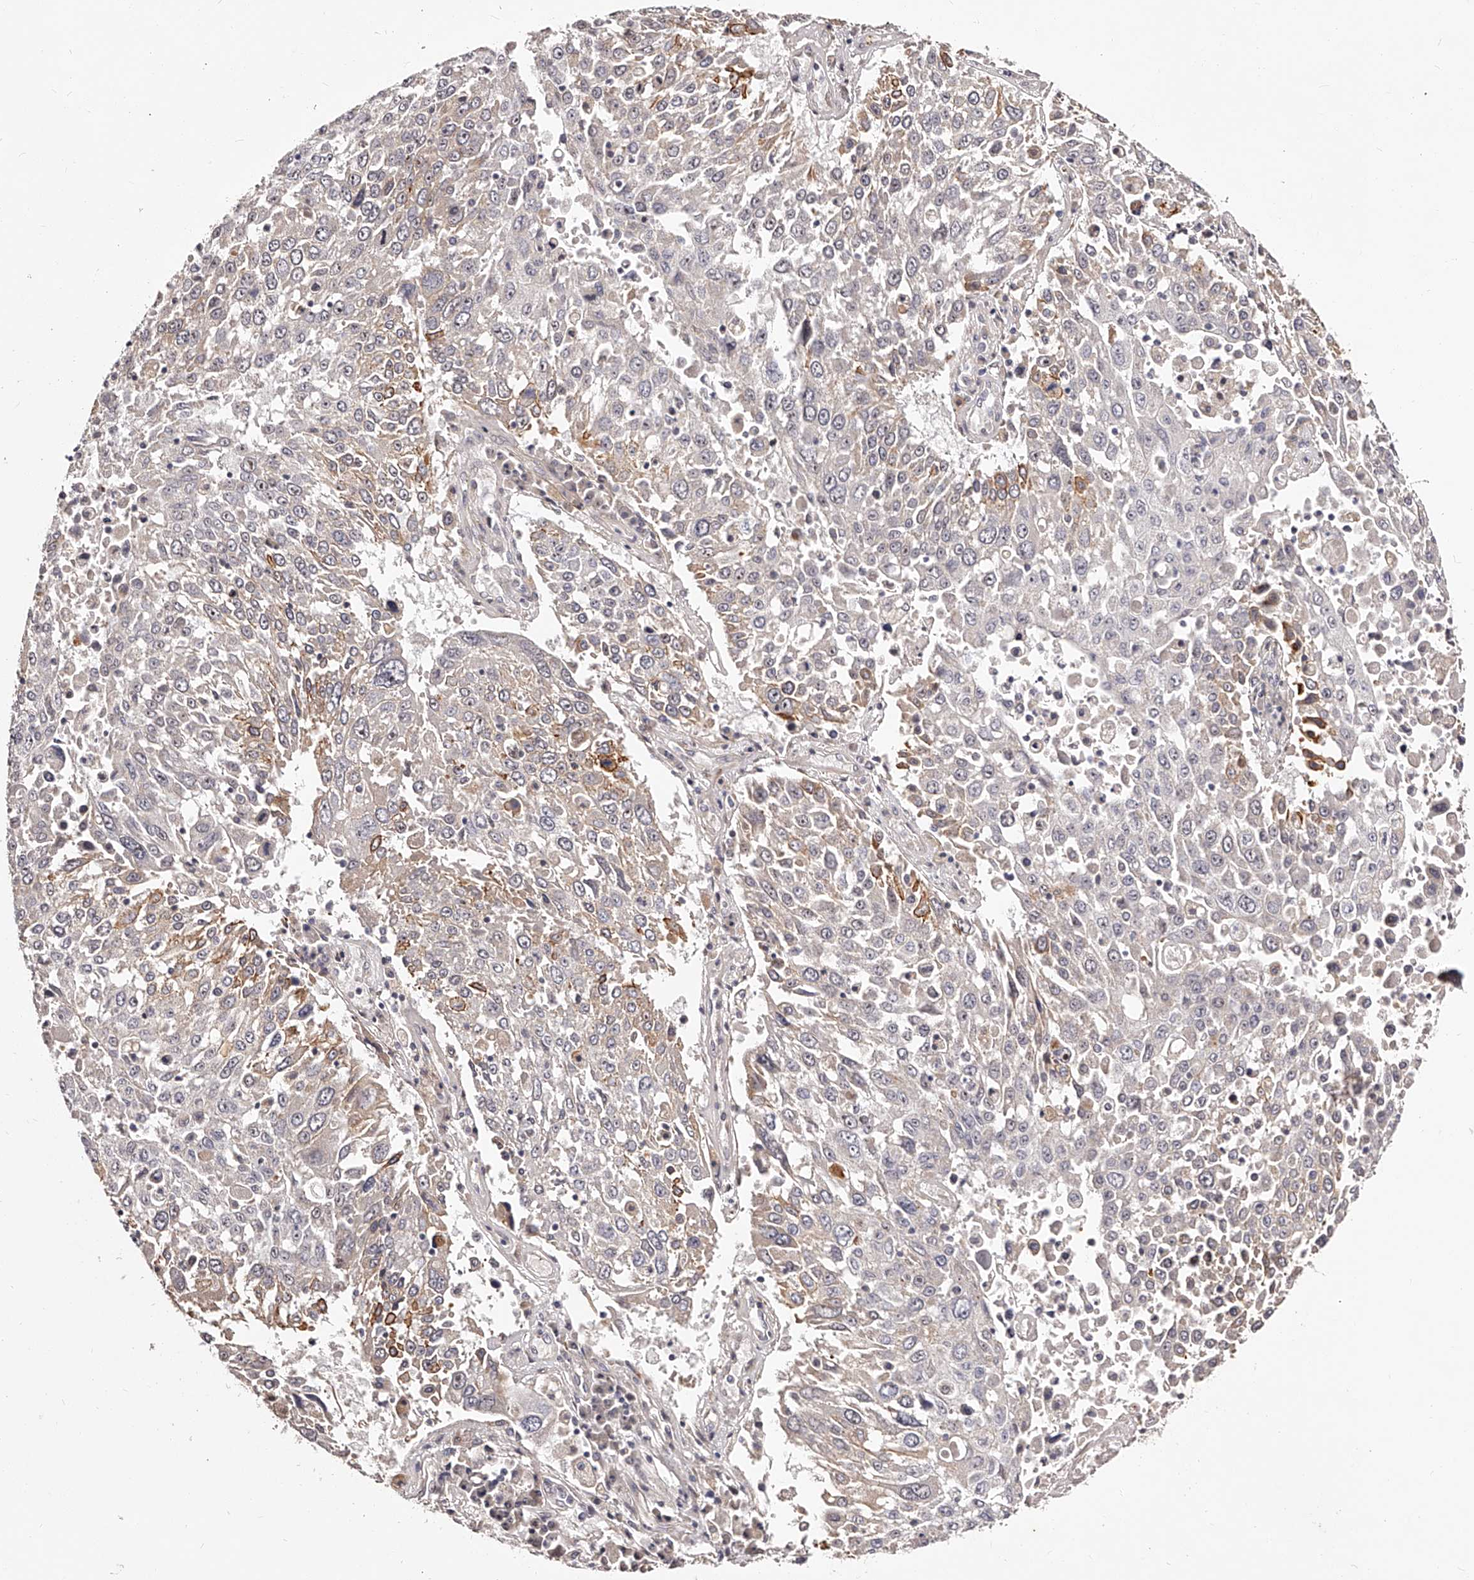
{"staining": {"intensity": "weak", "quantity": "<25%", "location": "cytoplasmic/membranous"}, "tissue": "lung cancer", "cell_type": "Tumor cells", "image_type": "cancer", "snomed": [{"axis": "morphology", "description": "Squamous cell carcinoma, NOS"}, {"axis": "topography", "description": "Lung"}], "caption": "A high-resolution histopathology image shows immunohistochemistry (IHC) staining of lung cancer, which shows no significant expression in tumor cells. (Stains: DAB (3,3'-diaminobenzidine) immunohistochemistry with hematoxylin counter stain, Microscopy: brightfield microscopy at high magnification).", "gene": "ZNF502", "patient": {"sex": "male", "age": 65}}